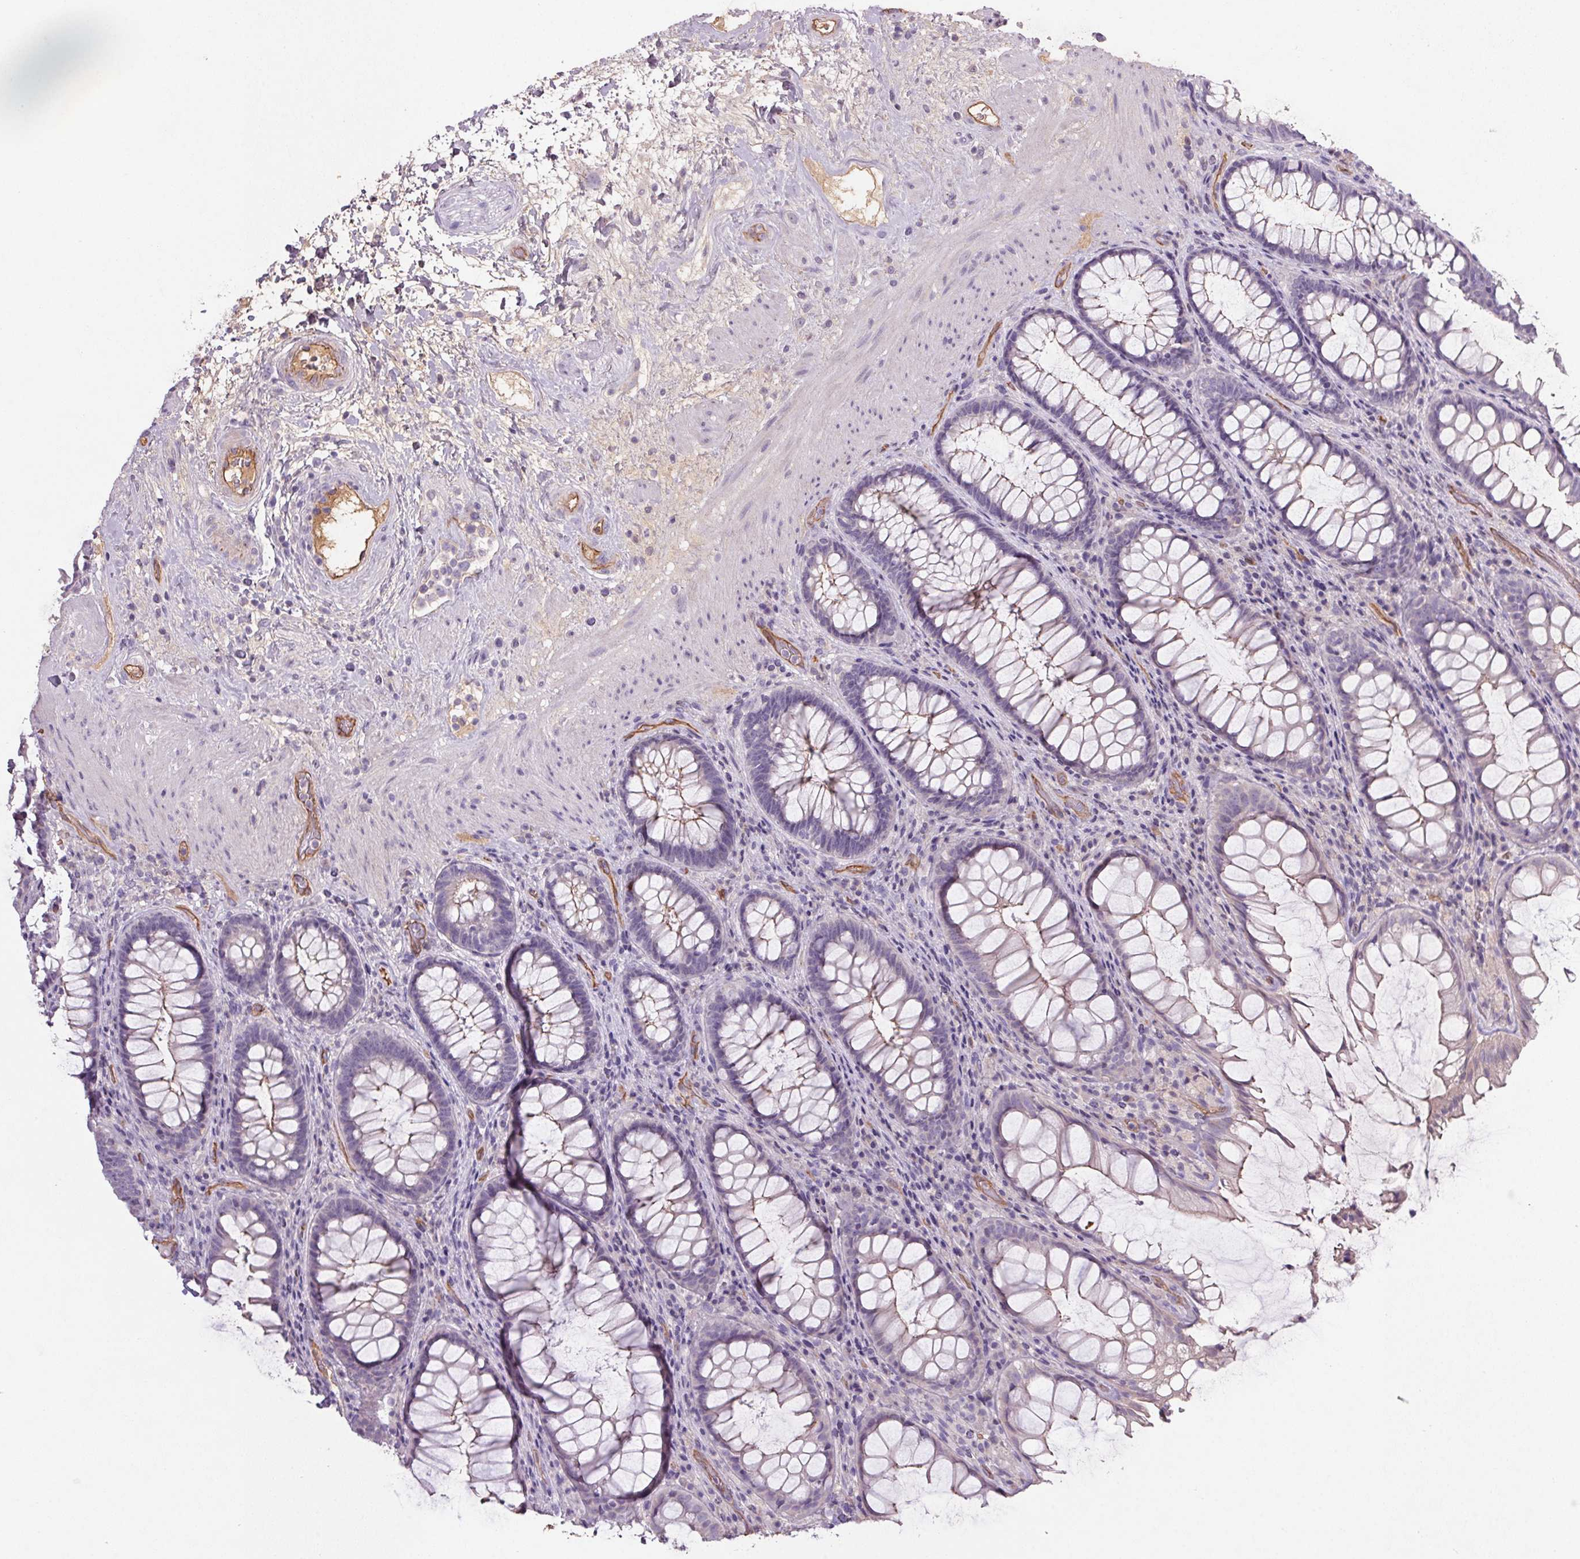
{"staining": {"intensity": "weak", "quantity": "25%-75%", "location": "cytoplasmic/membranous"}, "tissue": "rectum", "cell_type": "Glandular cells", "image_type": "normal", "snomed": [{"axis": "morphology", "description": "Normal tissue, NOS"}, {"axis": "topography", "description": "Rectum"}], "caption": "Protein staining by immunohistochemistry (IHC) displays weak cytoplasmic/membranous positivity in approximately 25%-75% of glandular cells in unremarkable rectum.", "gene": "APOC4", "patient": {"sex": "male", "age": 72}}